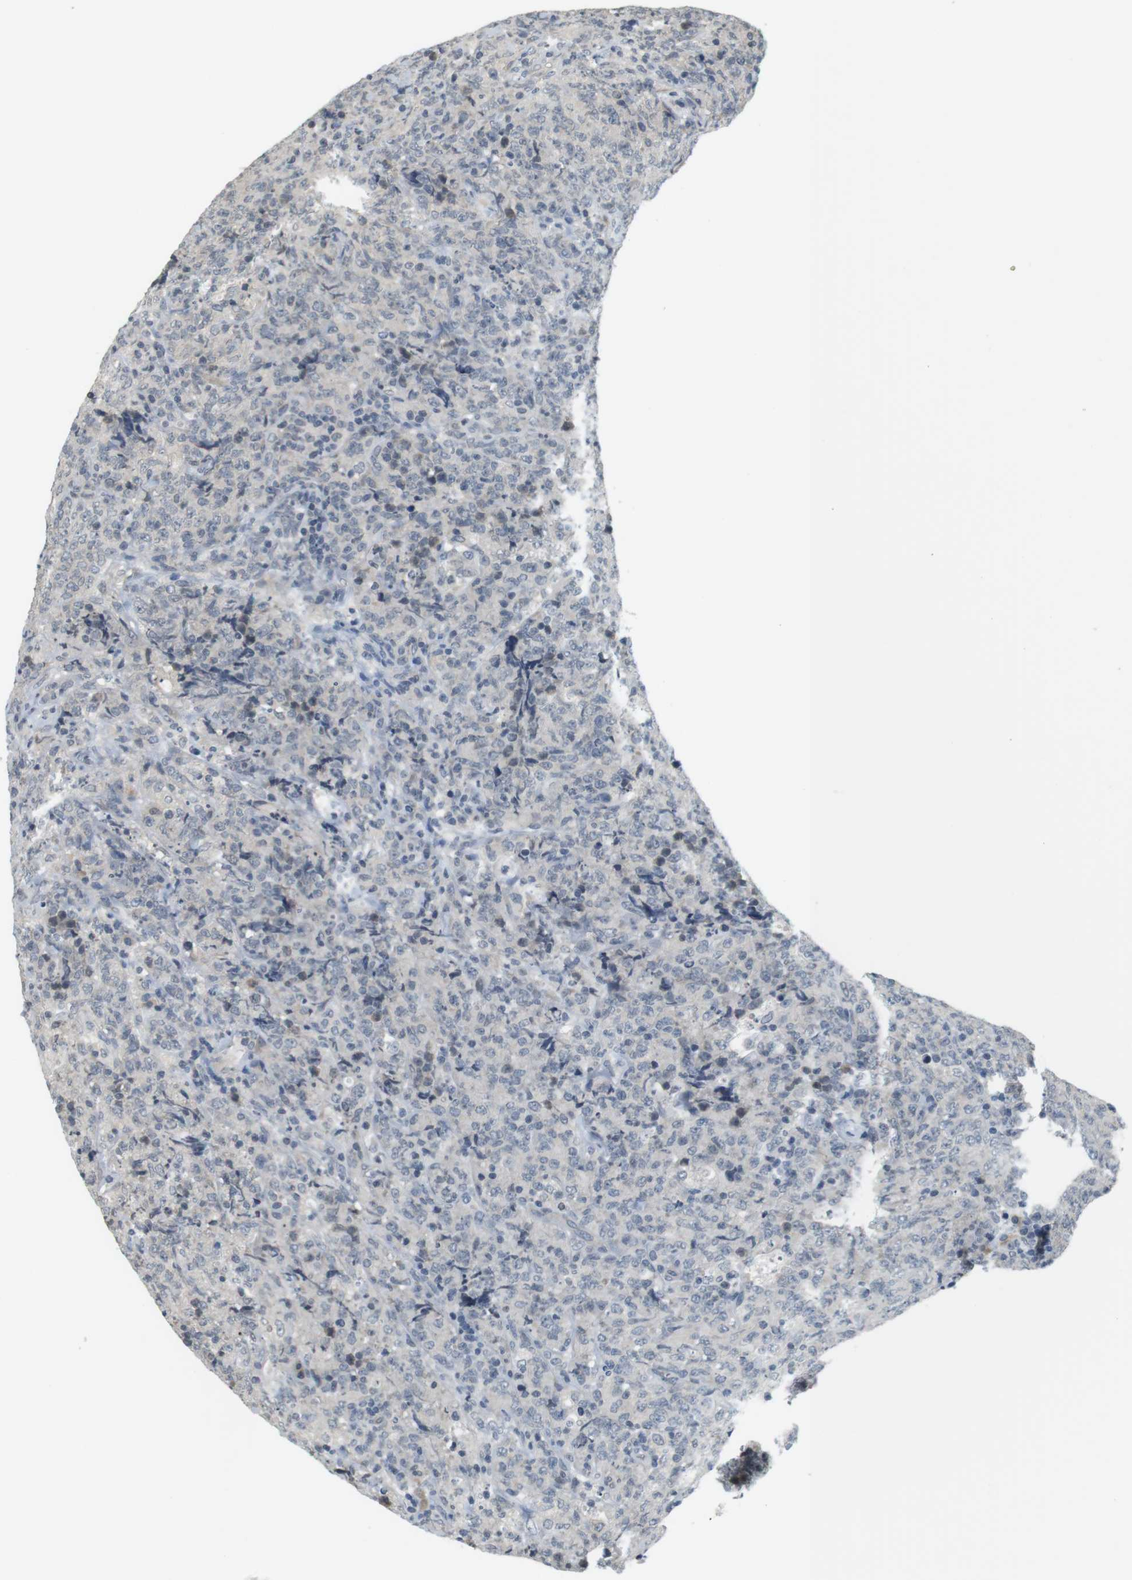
{"staining": {"intensity": "negative", "quantity": "none", "location": "none"}, "tissue": "lymphoma", "cell_type": "Tumor cells", "image_type": "cancer", "snomed": [{"axis": "morphology", "description": "Malignant lymphoma, non-Hodgkin's type, High grade"}, {"axis": "topography", "description": "Tonsil"}], "caption": "IHC micrograph of neoplastic tissue: malignant lymphoma, non-Hodgkin's type (high-grade) stained with DAB demonstrates no significant protein expression in tumor cells.", "gene": "WNT7A", "patient": {"sex": "female", "age": 36}}